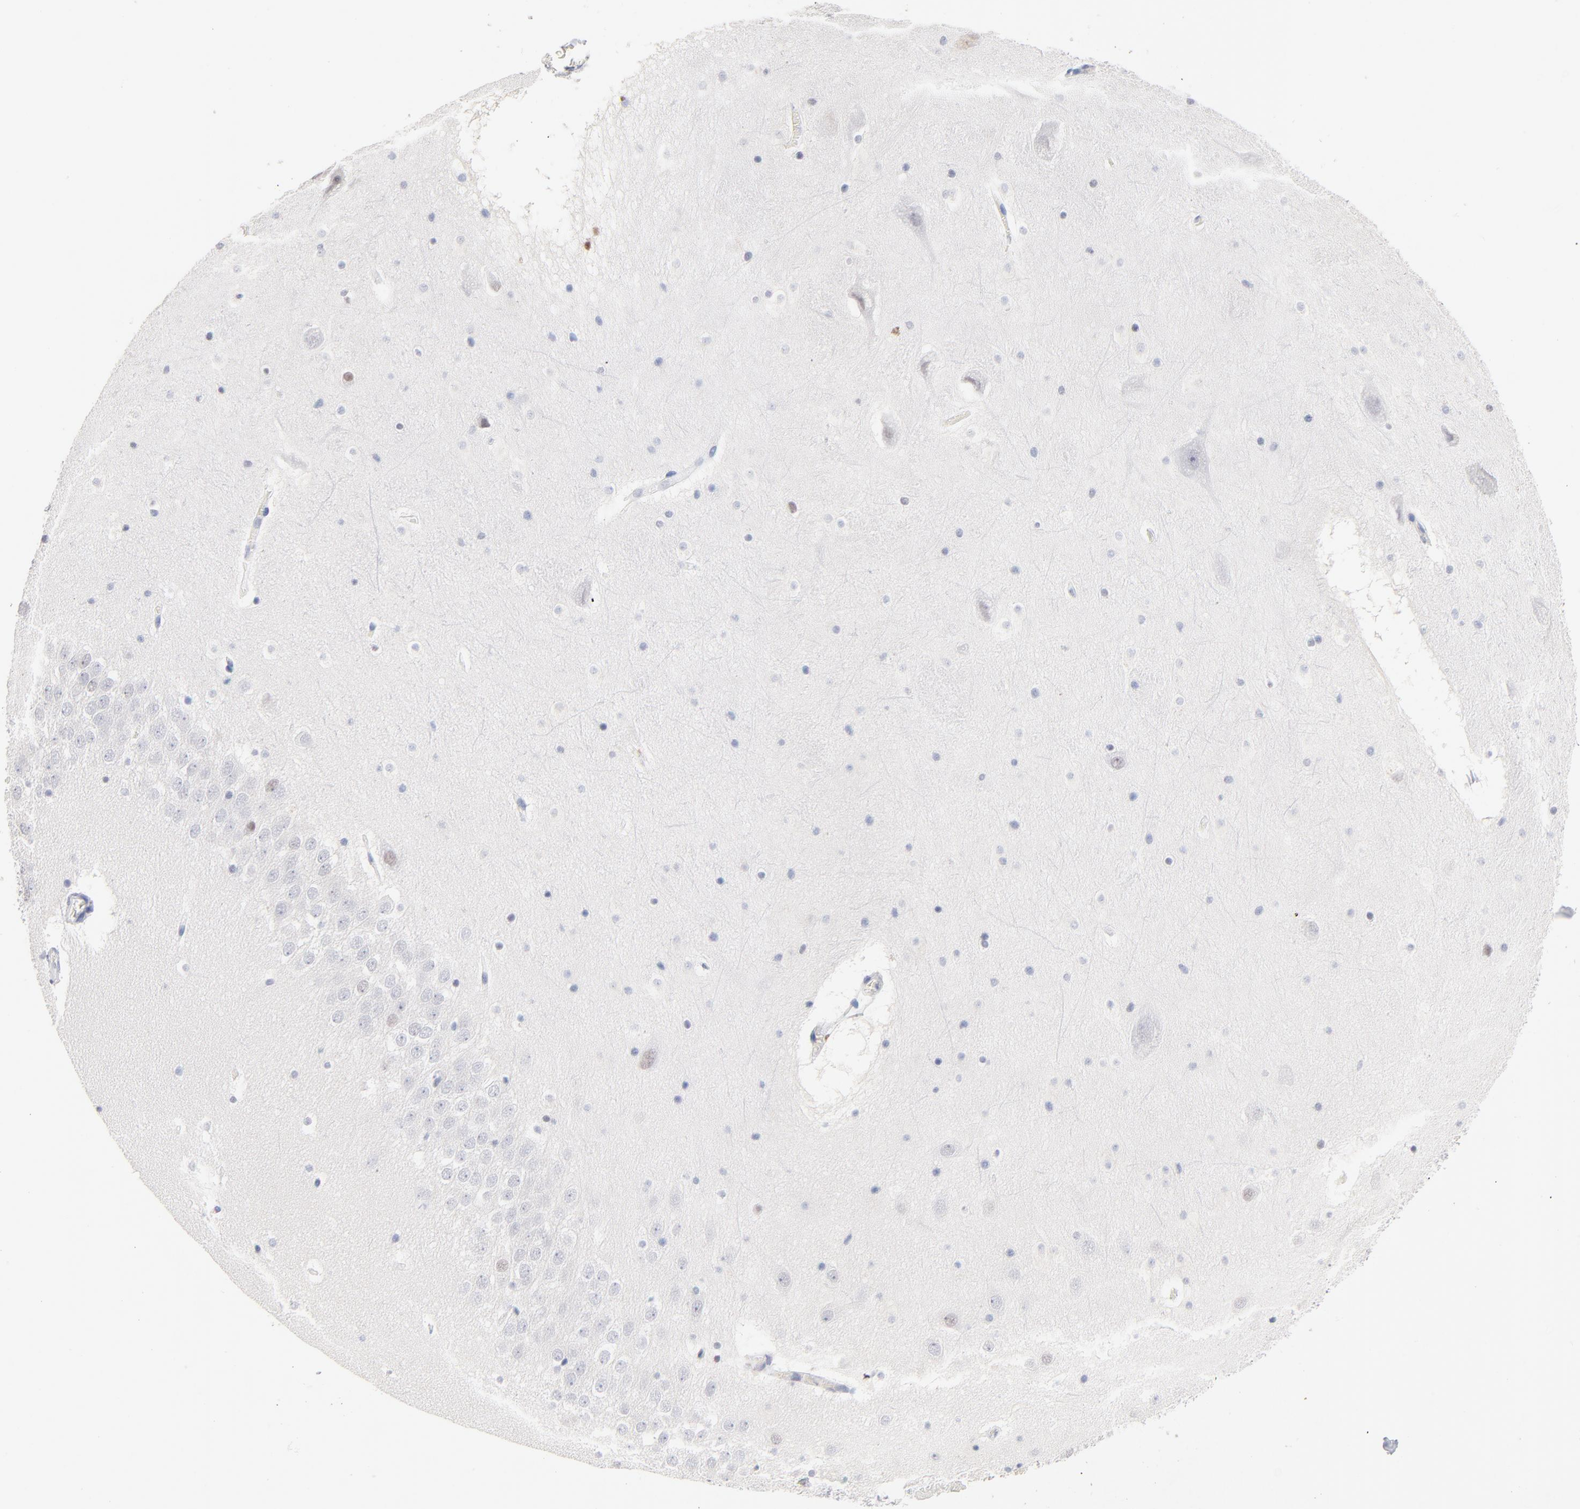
{"staining": {"intensity": "negative", "quantity": "none", "location": "none"}, "tissue": "hippocampus", "cell_type": "Glial cells", "image_type": "normal", "snomed": [{"axis": "morphology", "description": "Normal tissue, NOS"}, {"axis": "topography", "description": "Hippocampus"}], "caption": "The micrograph exhibits no staining of glial cells in unremarkable hippocampus. The staining was performed using DAB (3,3'-diaminobenzidine) to visualize the protein expression in brown, while the nuclei were stained in blue with hematoxylin (Magnification: 20x).", "gene": "ORC2", "patient": {"sex": "male", "age": 45}}